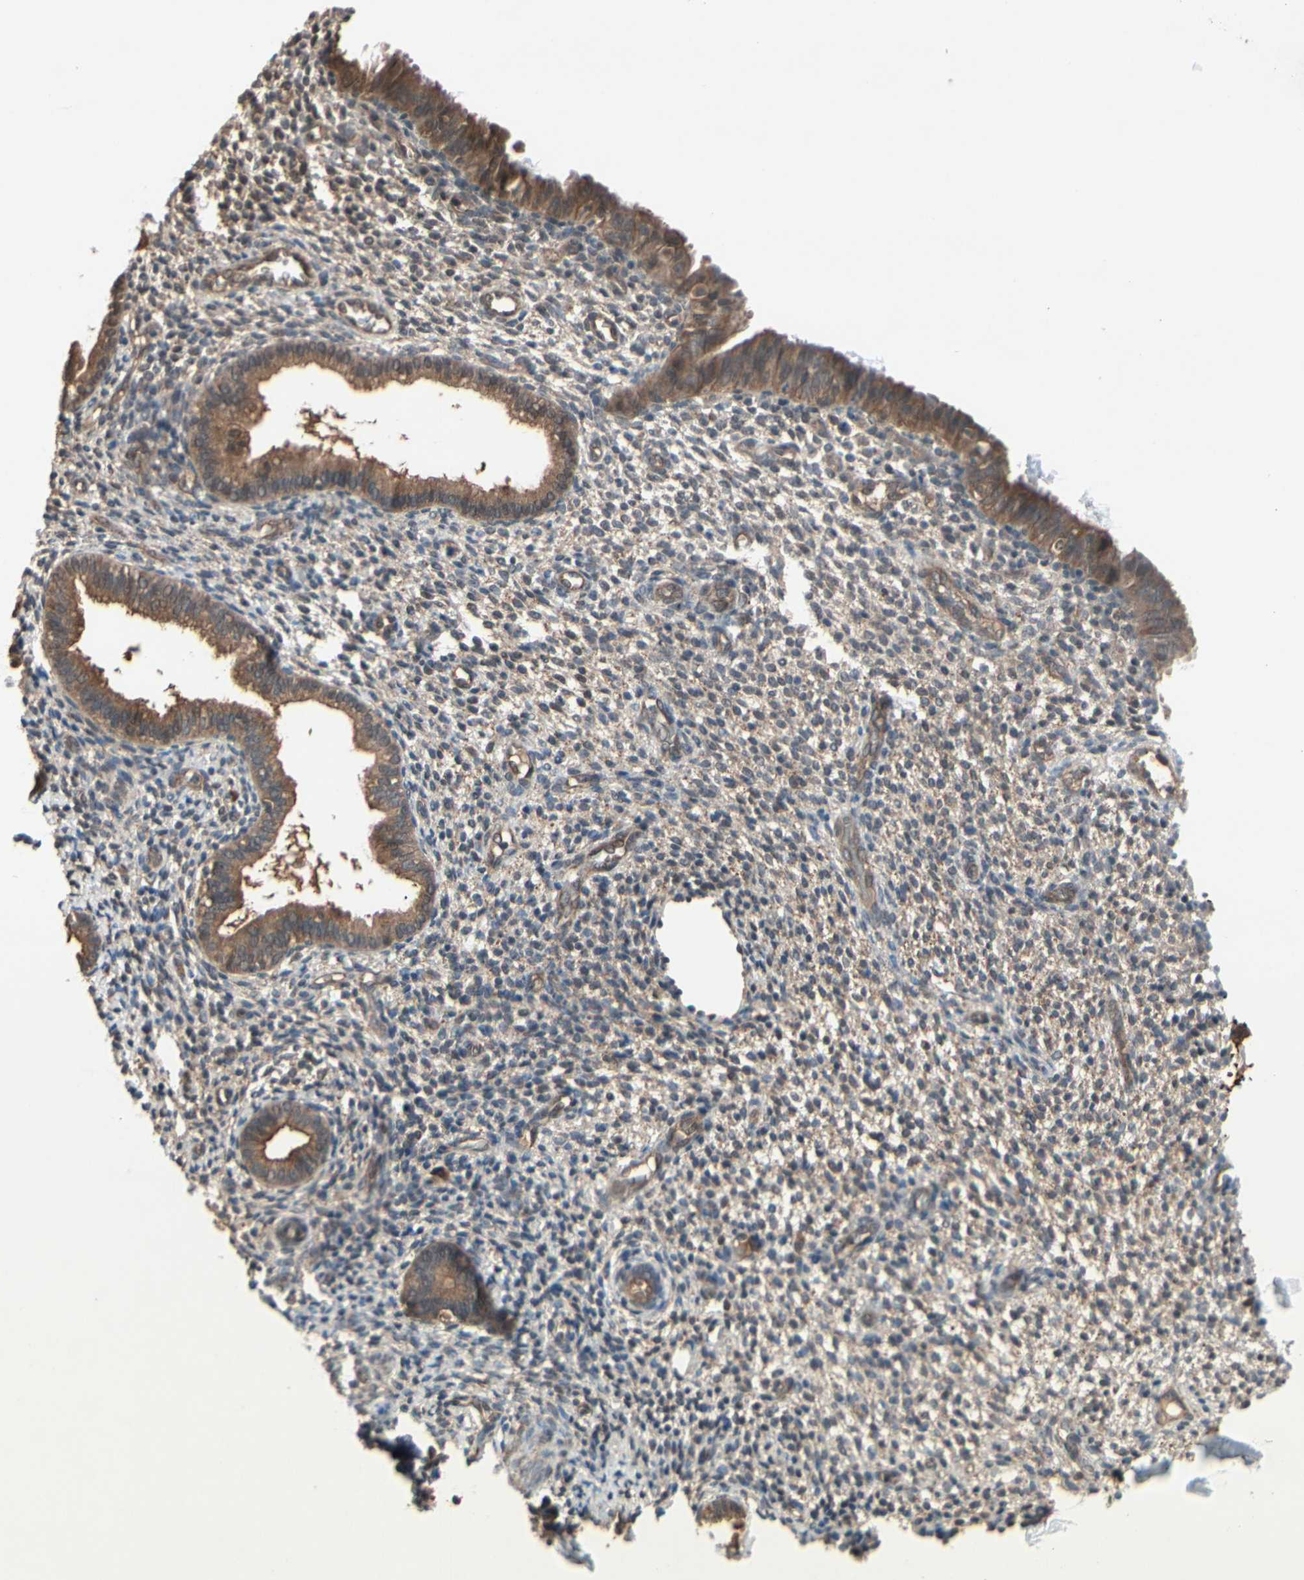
{"staining": {"intensity": "weak", "quantity": "25%-75%", "location": "cytoplasmic/membranous"}, "tissue": "endometrium", "cell_type": "Cells in endometrial stroma", "image_type": "normal", "snomed": [{"axis": "morphology", "description": "Normal tissue, NOS"}, {"axis": "topography", "description": "Endometrium"}], "caption": "This image displays unremarkable endometrium stained with immunohistochemistry (IHC) to label a protein in brown. The cytoplasmic/membranous of cells in endometrial stroma show weak positivity for the protein. Nuclei are counter-stained blue.", "gene": "PNPLA7", "patient": {"sex": "female", "age": 61}}